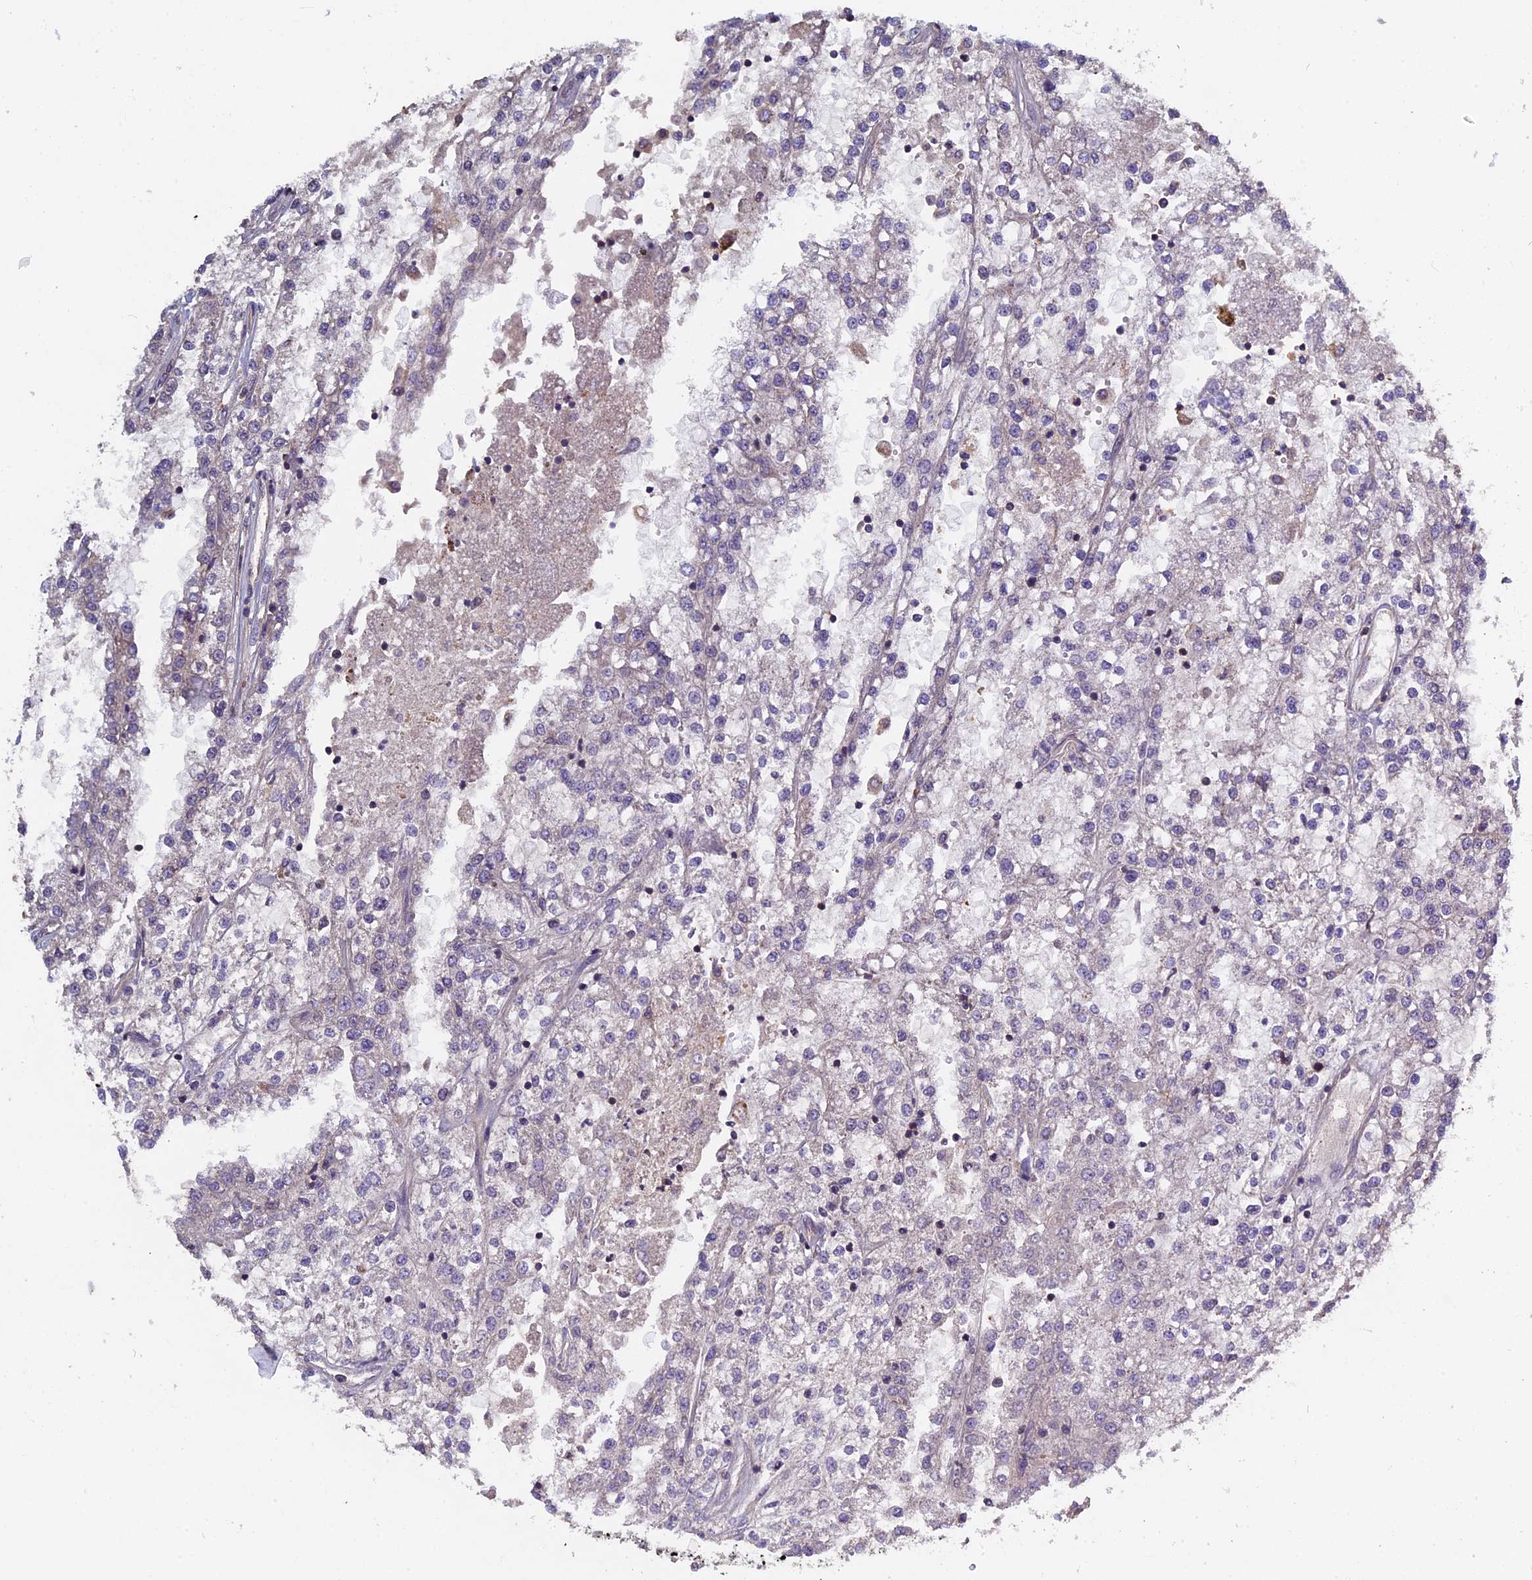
{"staining": {"intensity": "negative", "quantity": "none", "location": "none"}, "tissue": "renal cancer", "cell_type": "Tumor cells", "image_type": "cancer", "snomed": [{"axis": "morphology", "description": "Adenocarcinoma, NOS"}, {"axis": "topography", "description": "Kidney"}], "caption": "This is an immunohistochemistry (IHC) image of human renal cancer. There is no expression in tumor cells.", "gene": "CCDC153", "patient": {"sex": "female", "age": 52}}